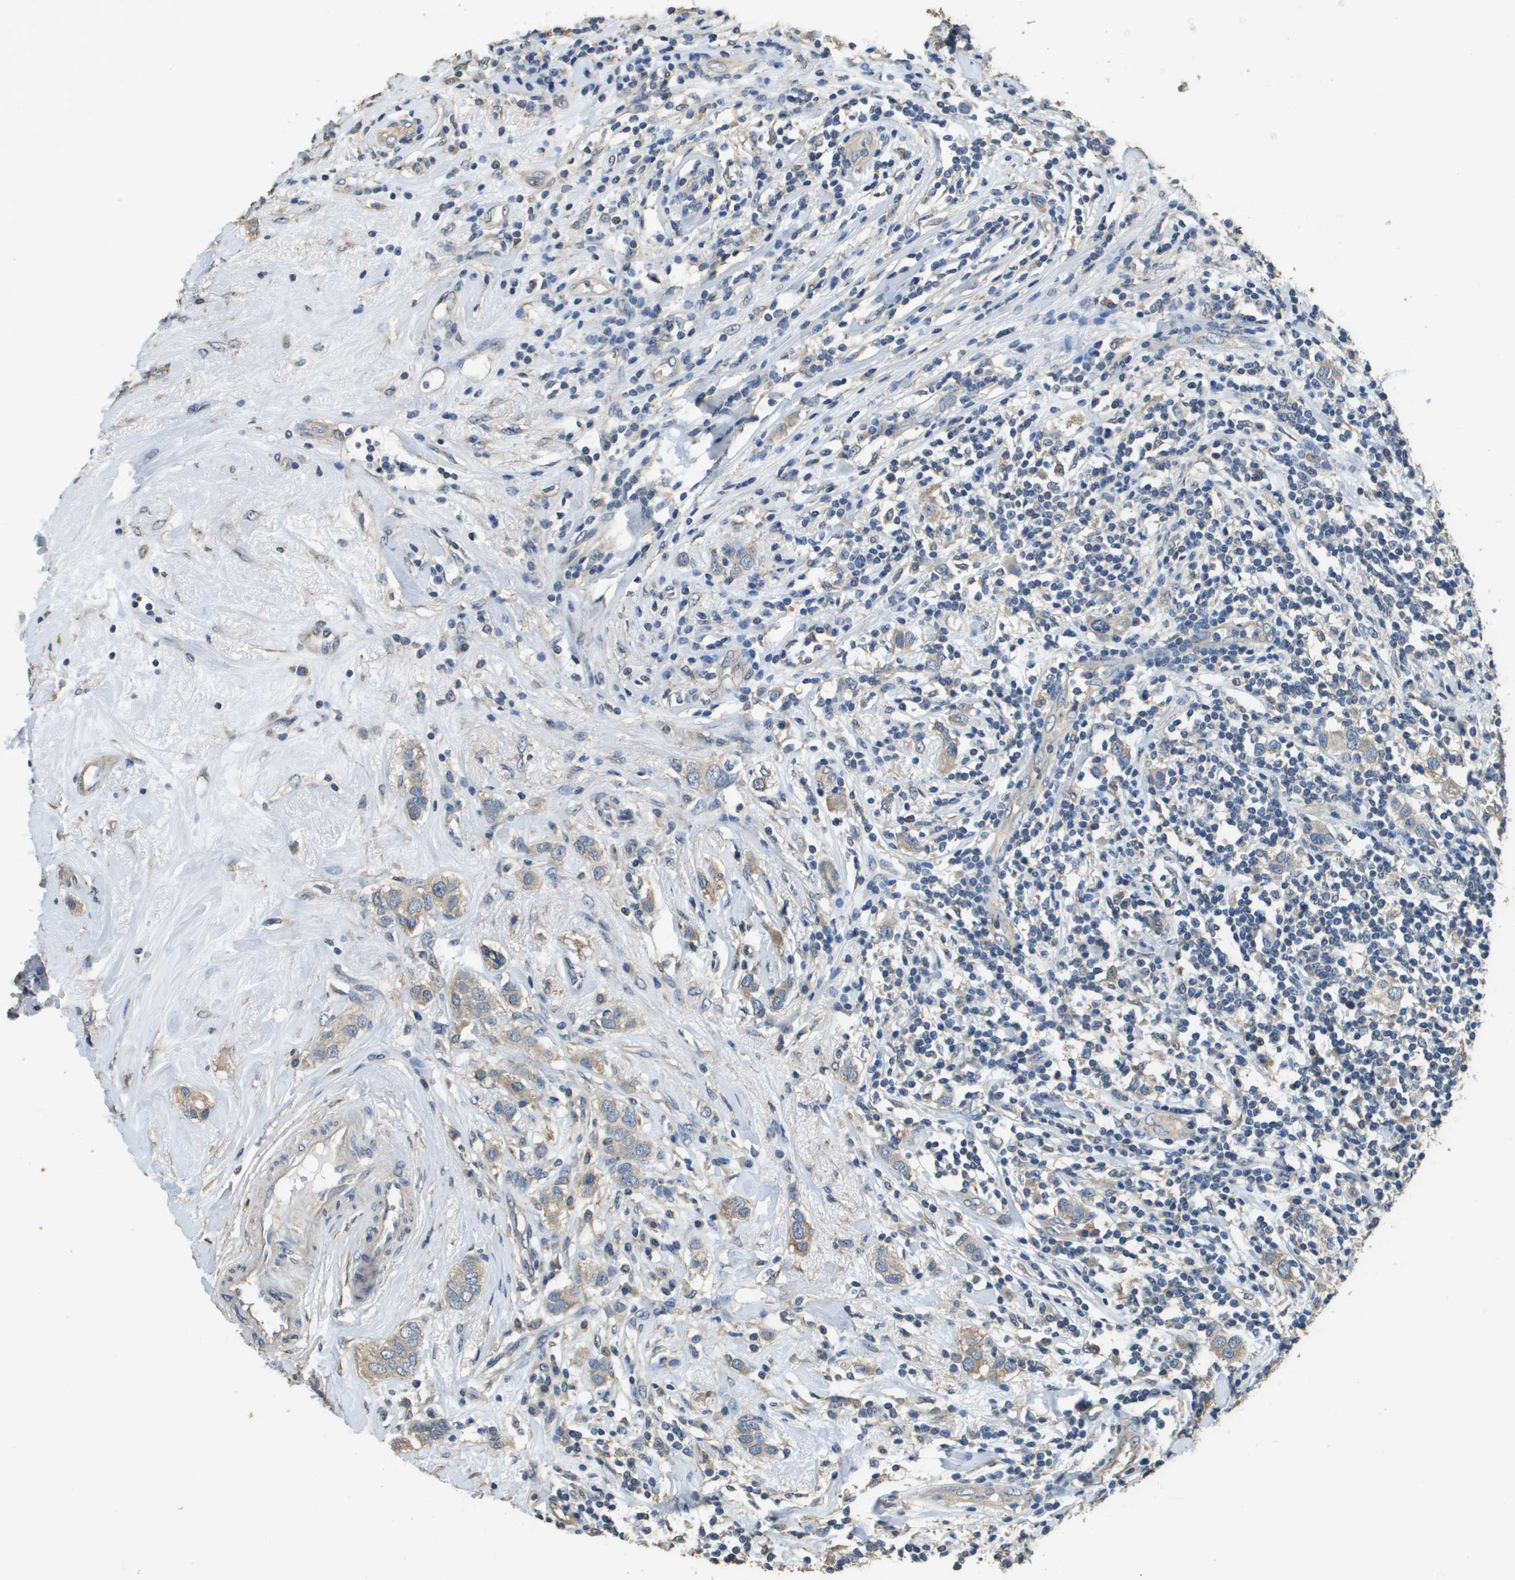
{"staining": {"intensity": "weak", "quantity": ">75%", "location": "cytoplasmic/membranous"}, "tissue": "breast cancer", "cell_type": "Tumor cells", "image_type": "cancer", "snomed": [{"axis": "morphology", "description": "Duct carcinoma"}, {"axis": "topography", "description": "Breast"}], "caption": "Immunohistochemistry photomicrograph of neoplastic tissue: breast infiltrating ductal carcinoma stained using immunohistochemistry (IHC) reveals low levels of weak protein expression localized specifically in the cytoplasmic/membranous of tumor cells, appearing as a cytoplasmic/membranous brown color.", "gene": "RAB6B", "patient": {"sex": "female", "age": 50}}